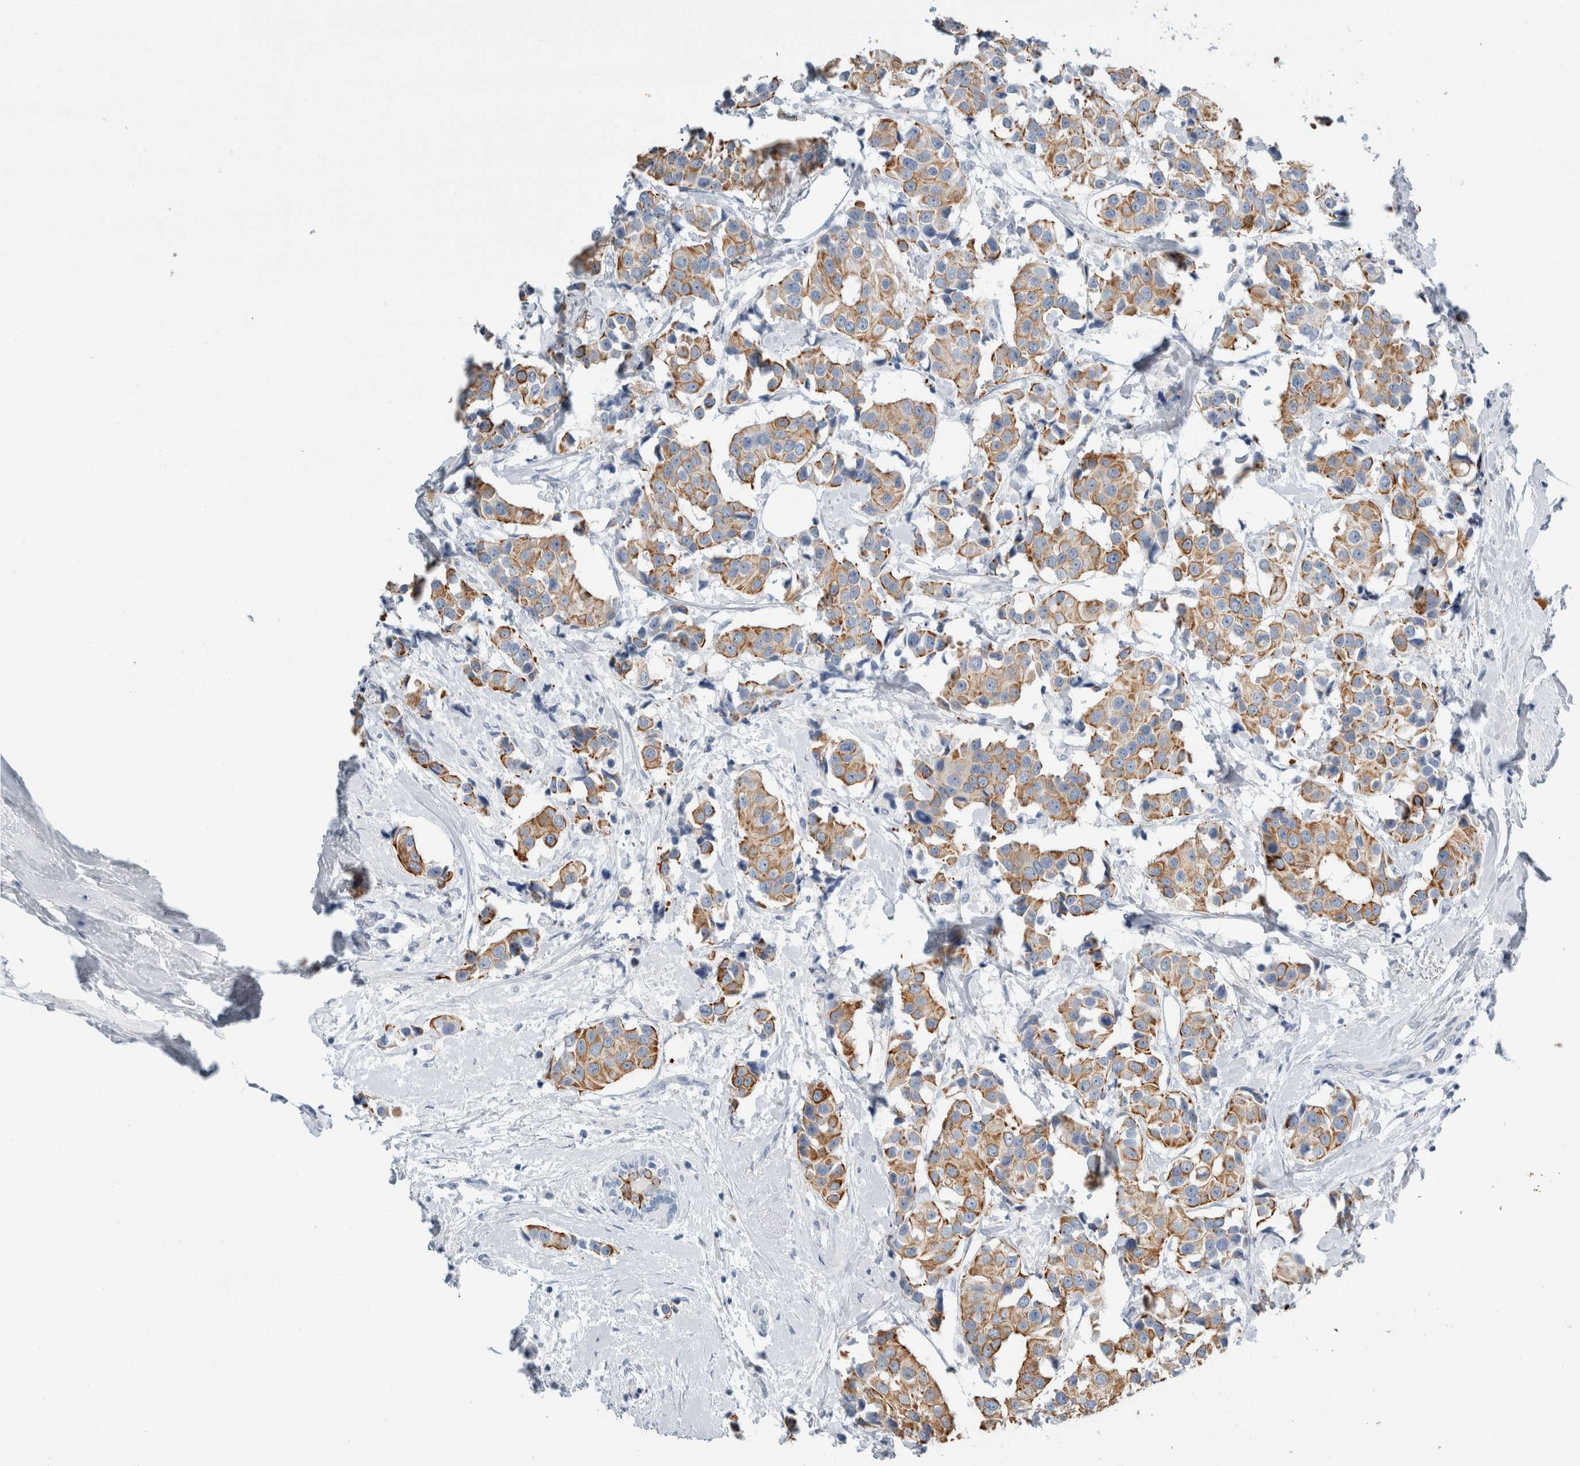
{"staining": {"intensity": "moderate", "quantity": ">75%", "location": "cytoplasmic/membranous"}, "tissue": "breast cancer", "cell_type": "Tumor cells", "image_type": "cancer", "snomed": [{"axis": "morphology", "description": "Normal tissue, NOS"}, {"axis": "morphology", "description": "Duct carcinoma"}, {"axis": "topography", "description": "Breast"}], "caption": "This is a photomicrograph of immunohistochemistry (IHC) staining of breast invasive ductal carcinoma, which shows moderate positivity in the cytoplasmic/membranous of tumor cells.", "gene": "RPH3AL", "patient": {"sex": "female", "age": 39}}